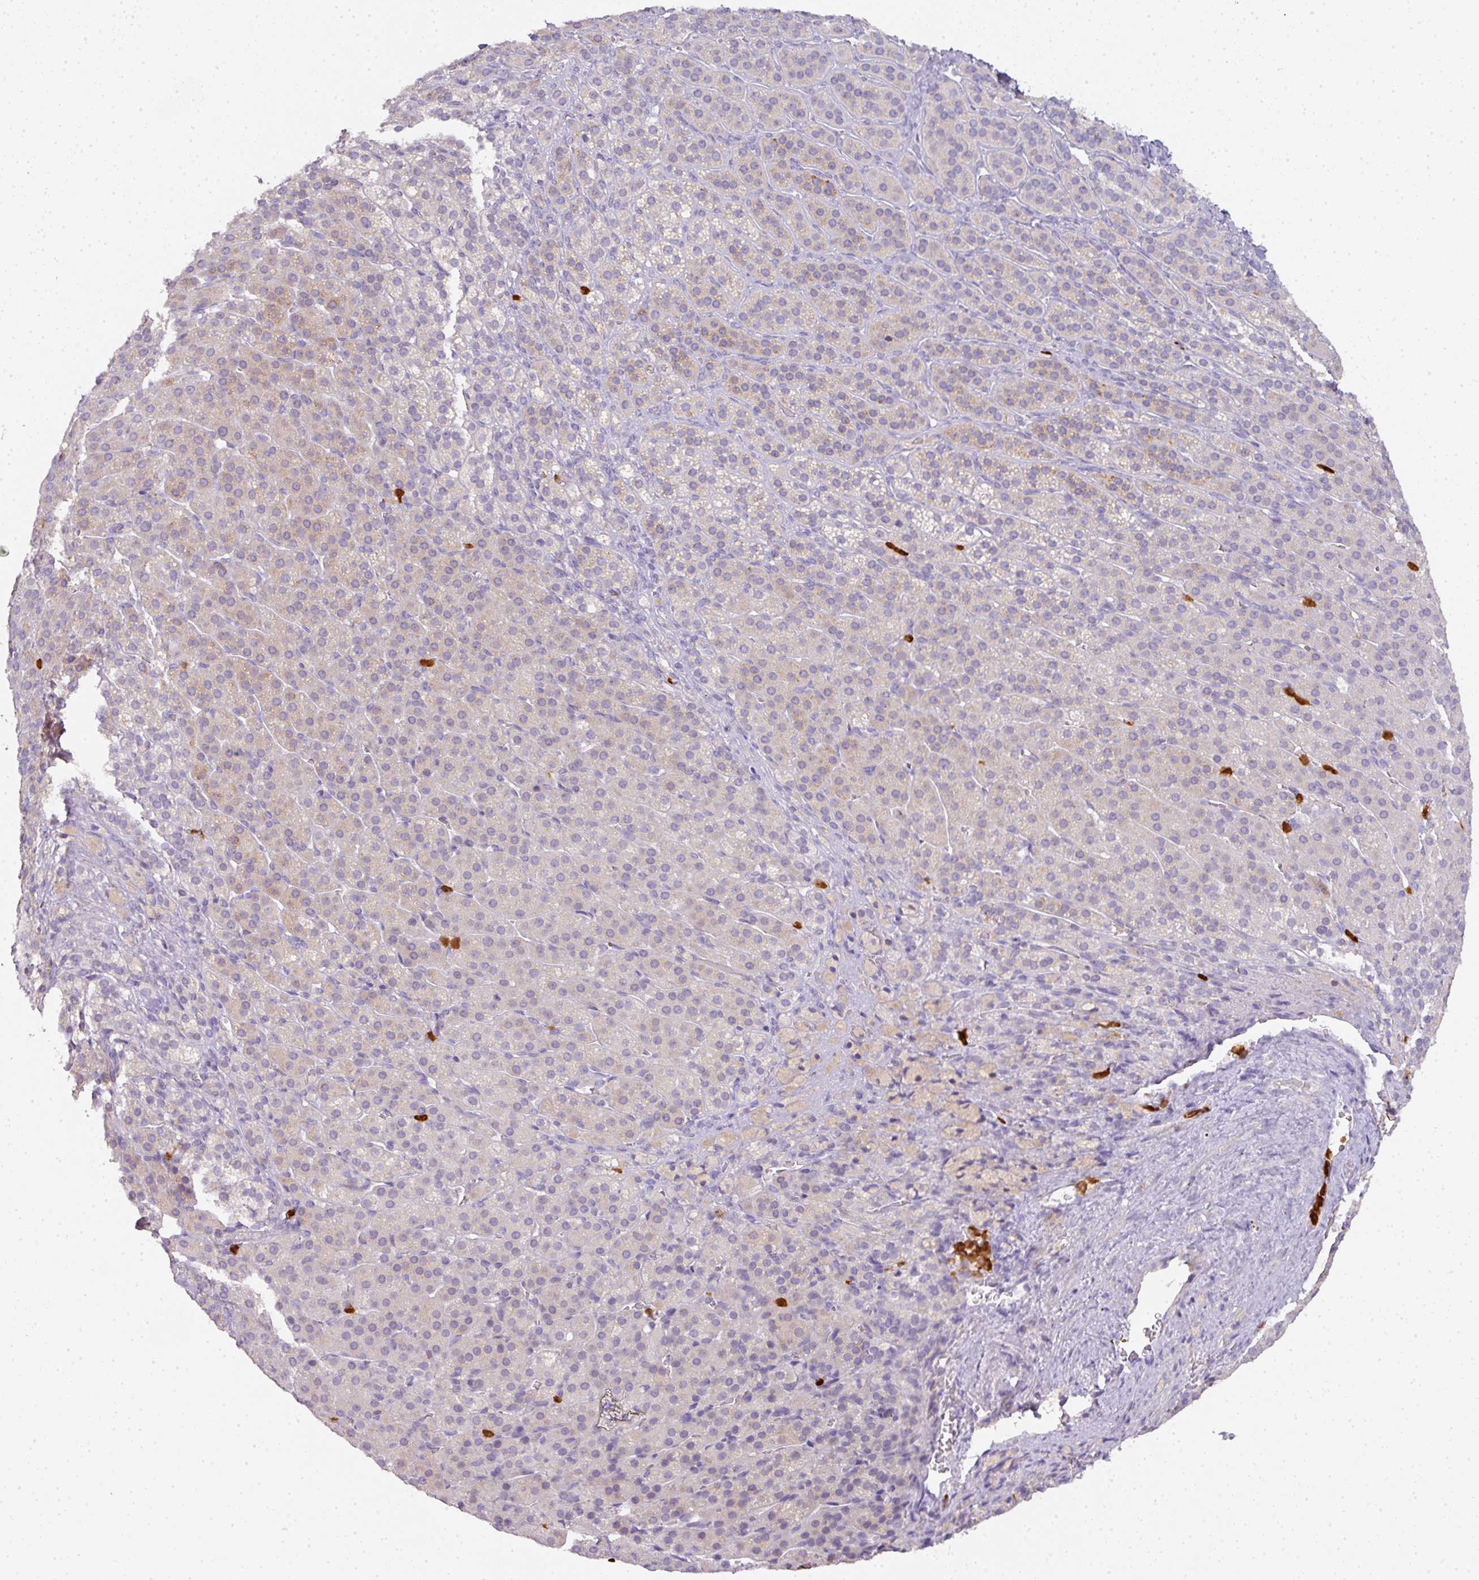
{"staining": {"intensity": "weak", "quantity": "<25%", "location": "cytoplasmic/membranous"}, "tissue": "adrenal gland", "cell_type": "Glandular cells", "image_type": "normal", "snomed": [{"axis": "morphology", "description": "Normal tissue, NOS"}, {"axis": "topography", "description": "Adrenal gland"}], "caption": "Immunohistochemical staining of normal adrenal gland reveals no significant expression in glandular cells. (Brightfield microscopy of DAB immunohistochemistry at high magnification).", "gene": "HHEX", "patient": {"sex": "female", "age": 41}}